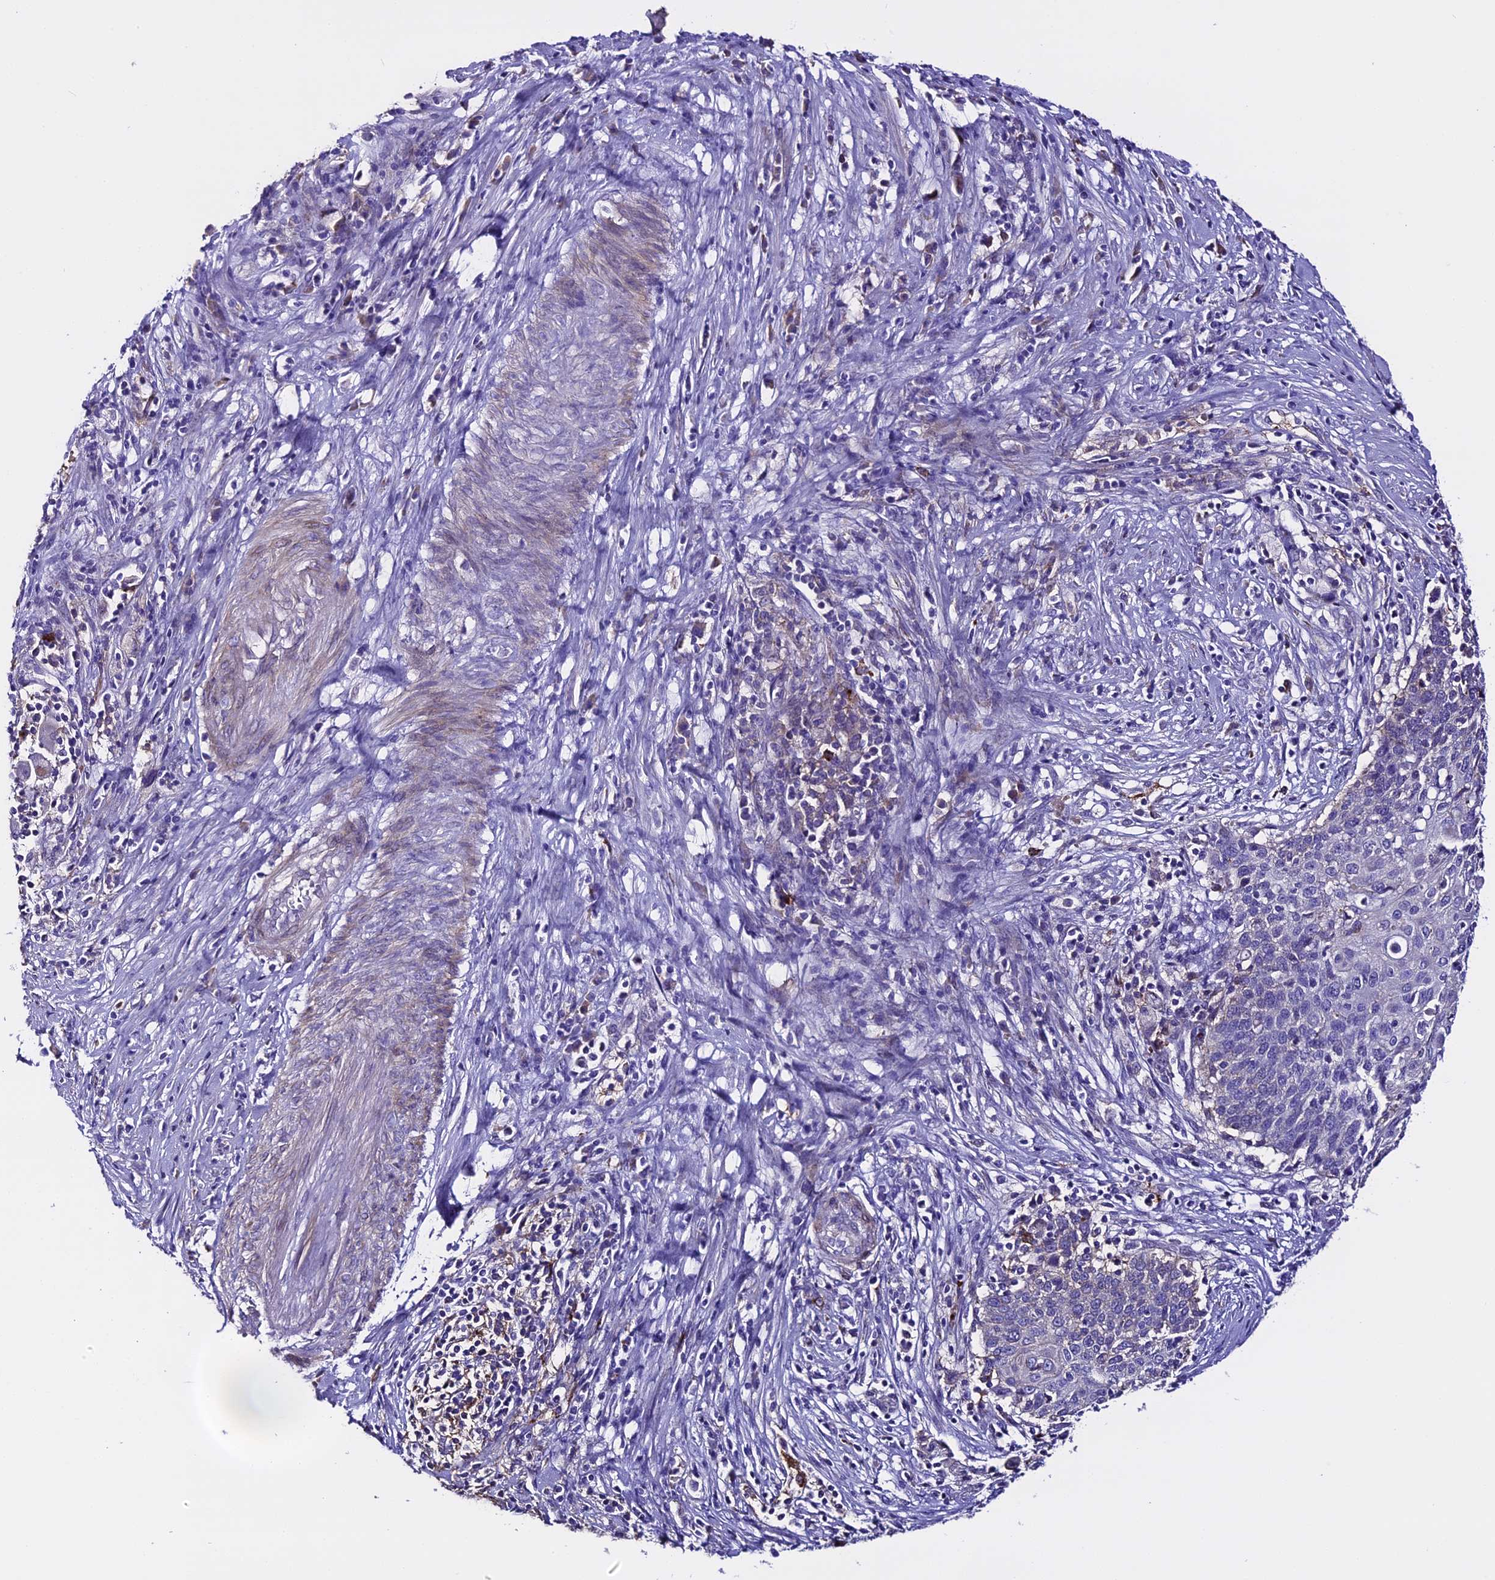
{"staining": {"intensity": "negative", "quantity": "none", "location": "none"}, "tissue": "cervical cancer", "cell_type": "Tumor cells", "image_type": "cancer", "snomed": [{"axis": "morphology", "description": "Squamous cell carcinoma, NOS"}, {"axis": "topography", "description": "Cervix"}], "caption": "The immunohistochemistry micrograph has no significant expression in tumor cells of squamous cell carcinoma (cervical) tissue.", "gene": "NOD2", "patient": {"sex": "female", "age": 39}}